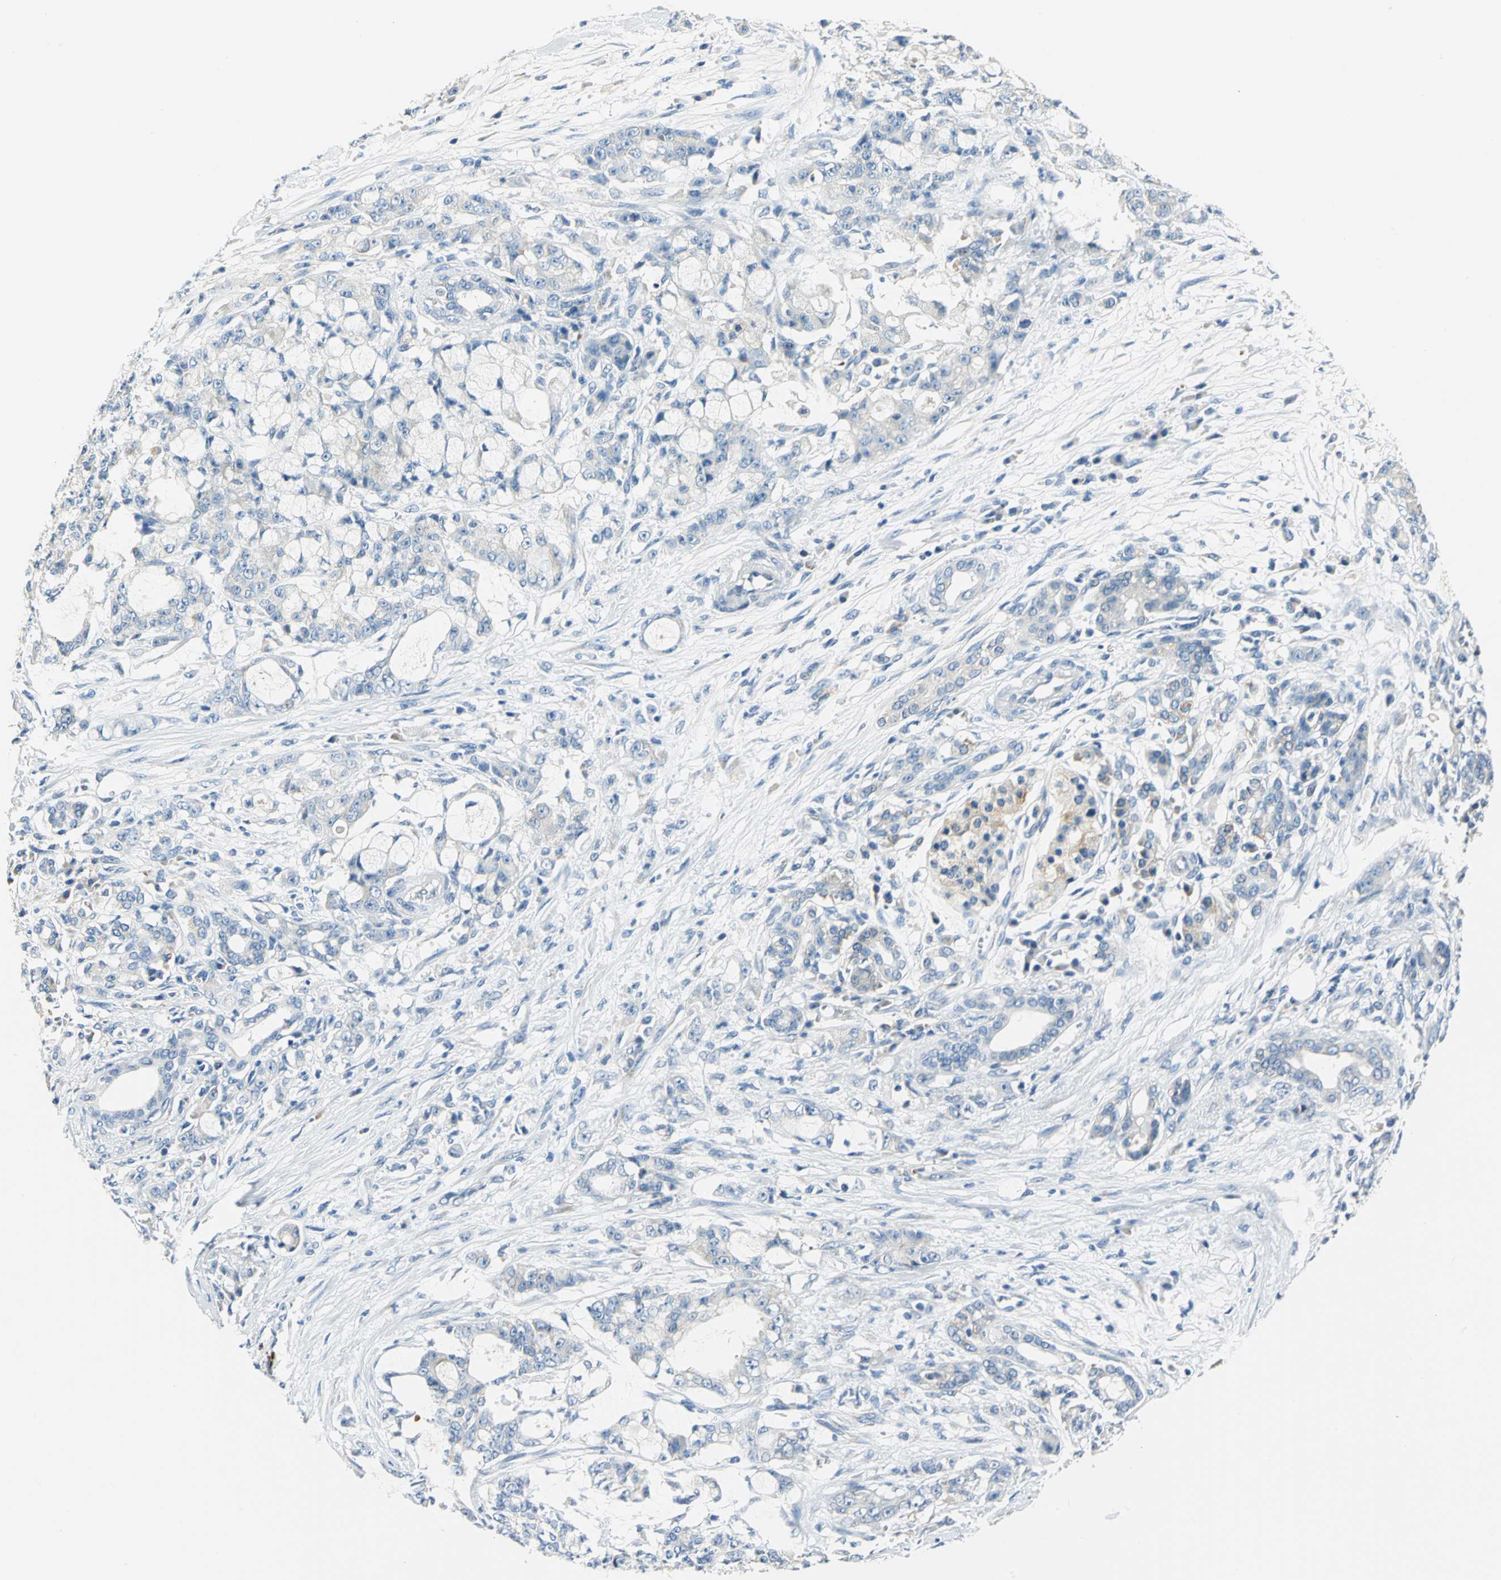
{"staining": {"intensity": "weak", "quantity": "<25%", "location": "cytoplasmic/membranous"}, "tissue": "pancreatic cancer", "cell_type": "Tumor cells", "image_type": "cancer", "snomed": [{"axis": "morphology", "description": "Adenocarcinoma, NOS"}, {"axis": "topography", "description": "Pancreas"}], "caption": "Histopathology image shows no protein expression in tumor cells of adenocarcinoma (pancreatic) tissue.", "gene": "TRIM25", "patient": {"sex": "female", "age": 73}}